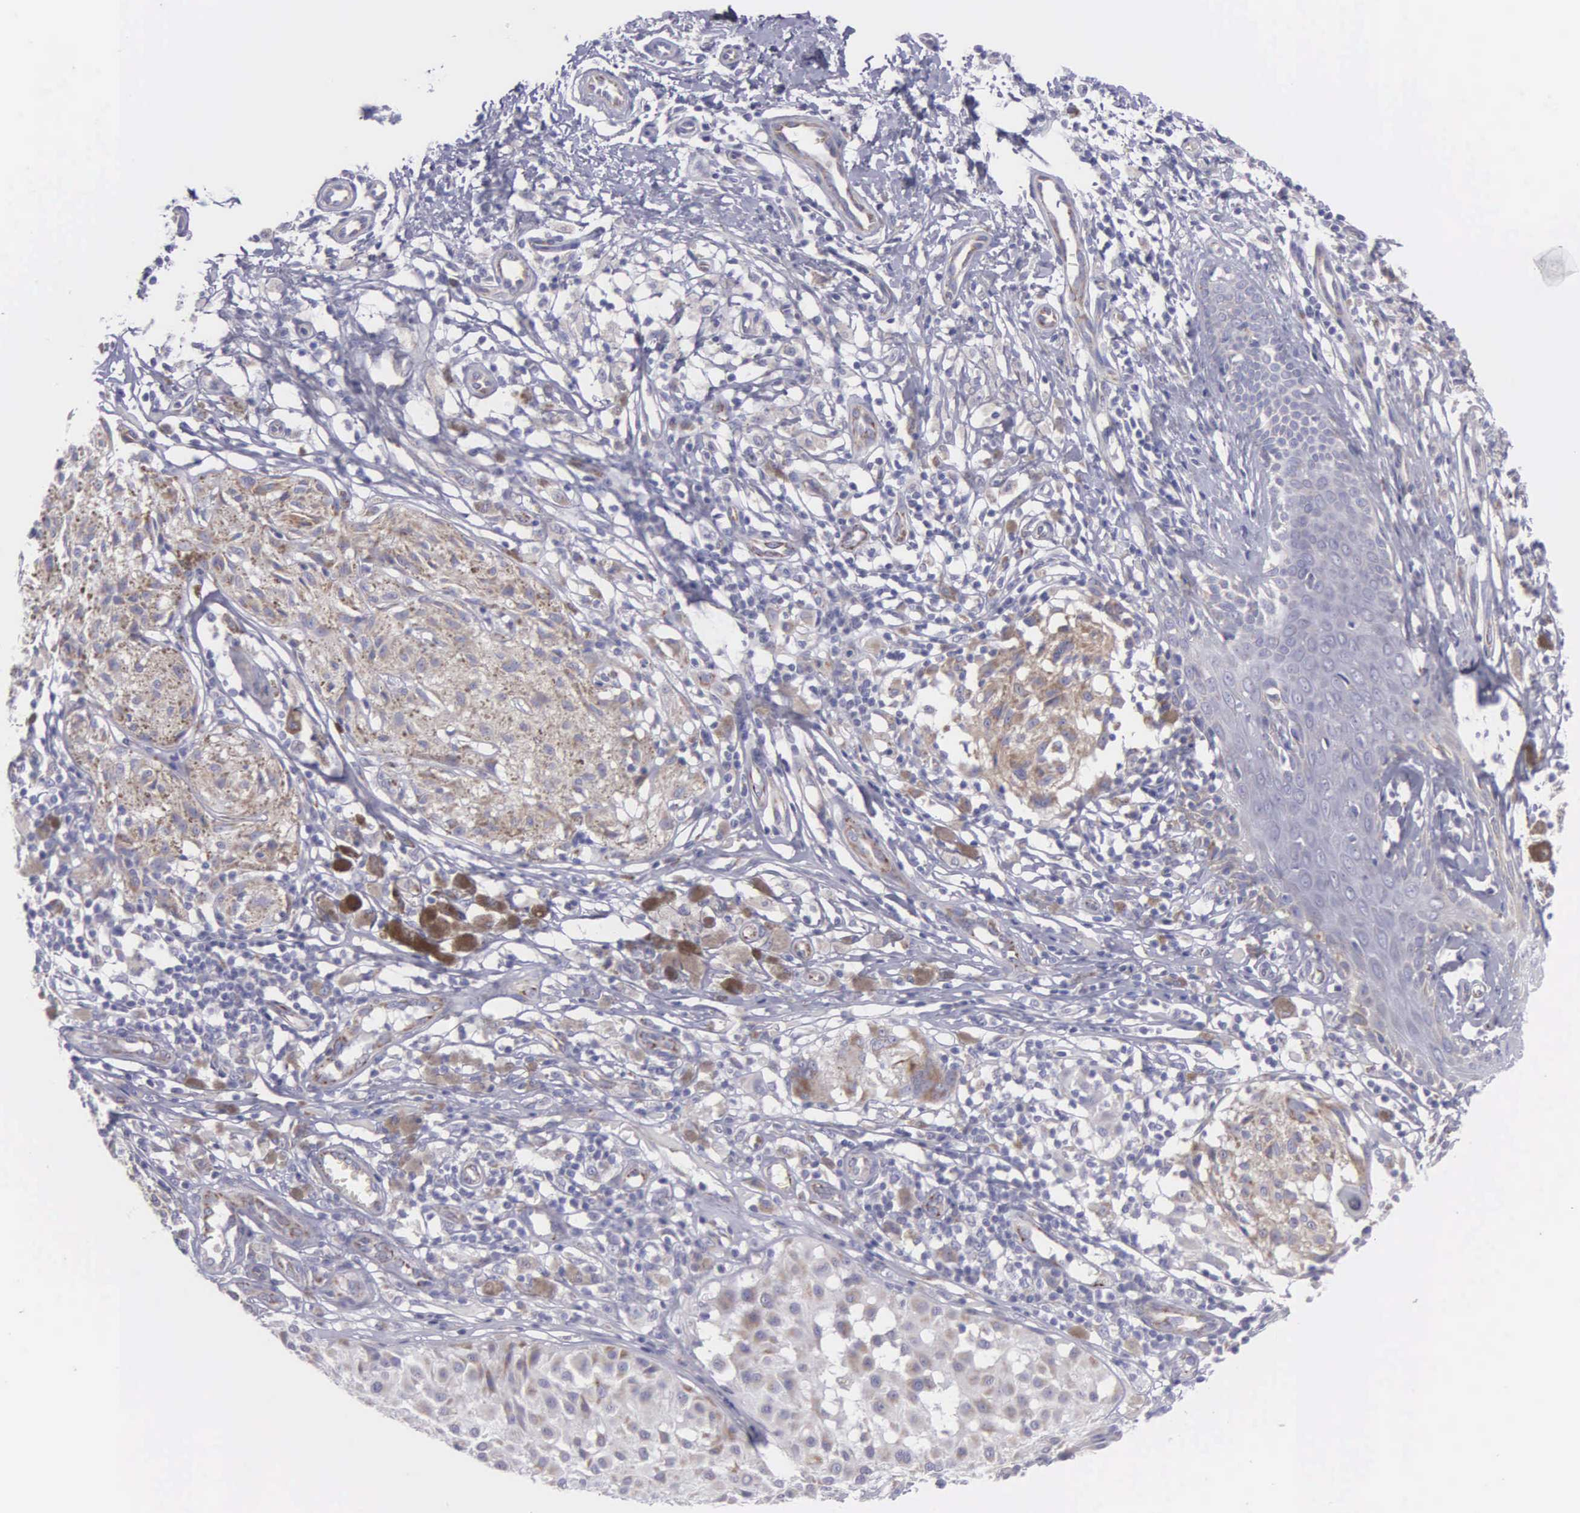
{"staining": {"intensity": "weak", "quantity": "25%-75%", "location": "cytoplasmic/membranous"}, "tissue": "melanoma", "cell_type": "Tumor cells", "image_type": "cancer", "snomed": [{"axis": "morphology", "description": "Malignant melanoma, NOS"}, {"axis": "topography", "description": "Skin"}], "caption": "An IHC histopathology image of neoplastic tissue is shown. Protein staining in brown shows weak cytoplasmic/membranous positivity in melanoma within tumor cells.", "gene": "SYNJ2BP", "patient": {"sex": "male", "age": 36}}